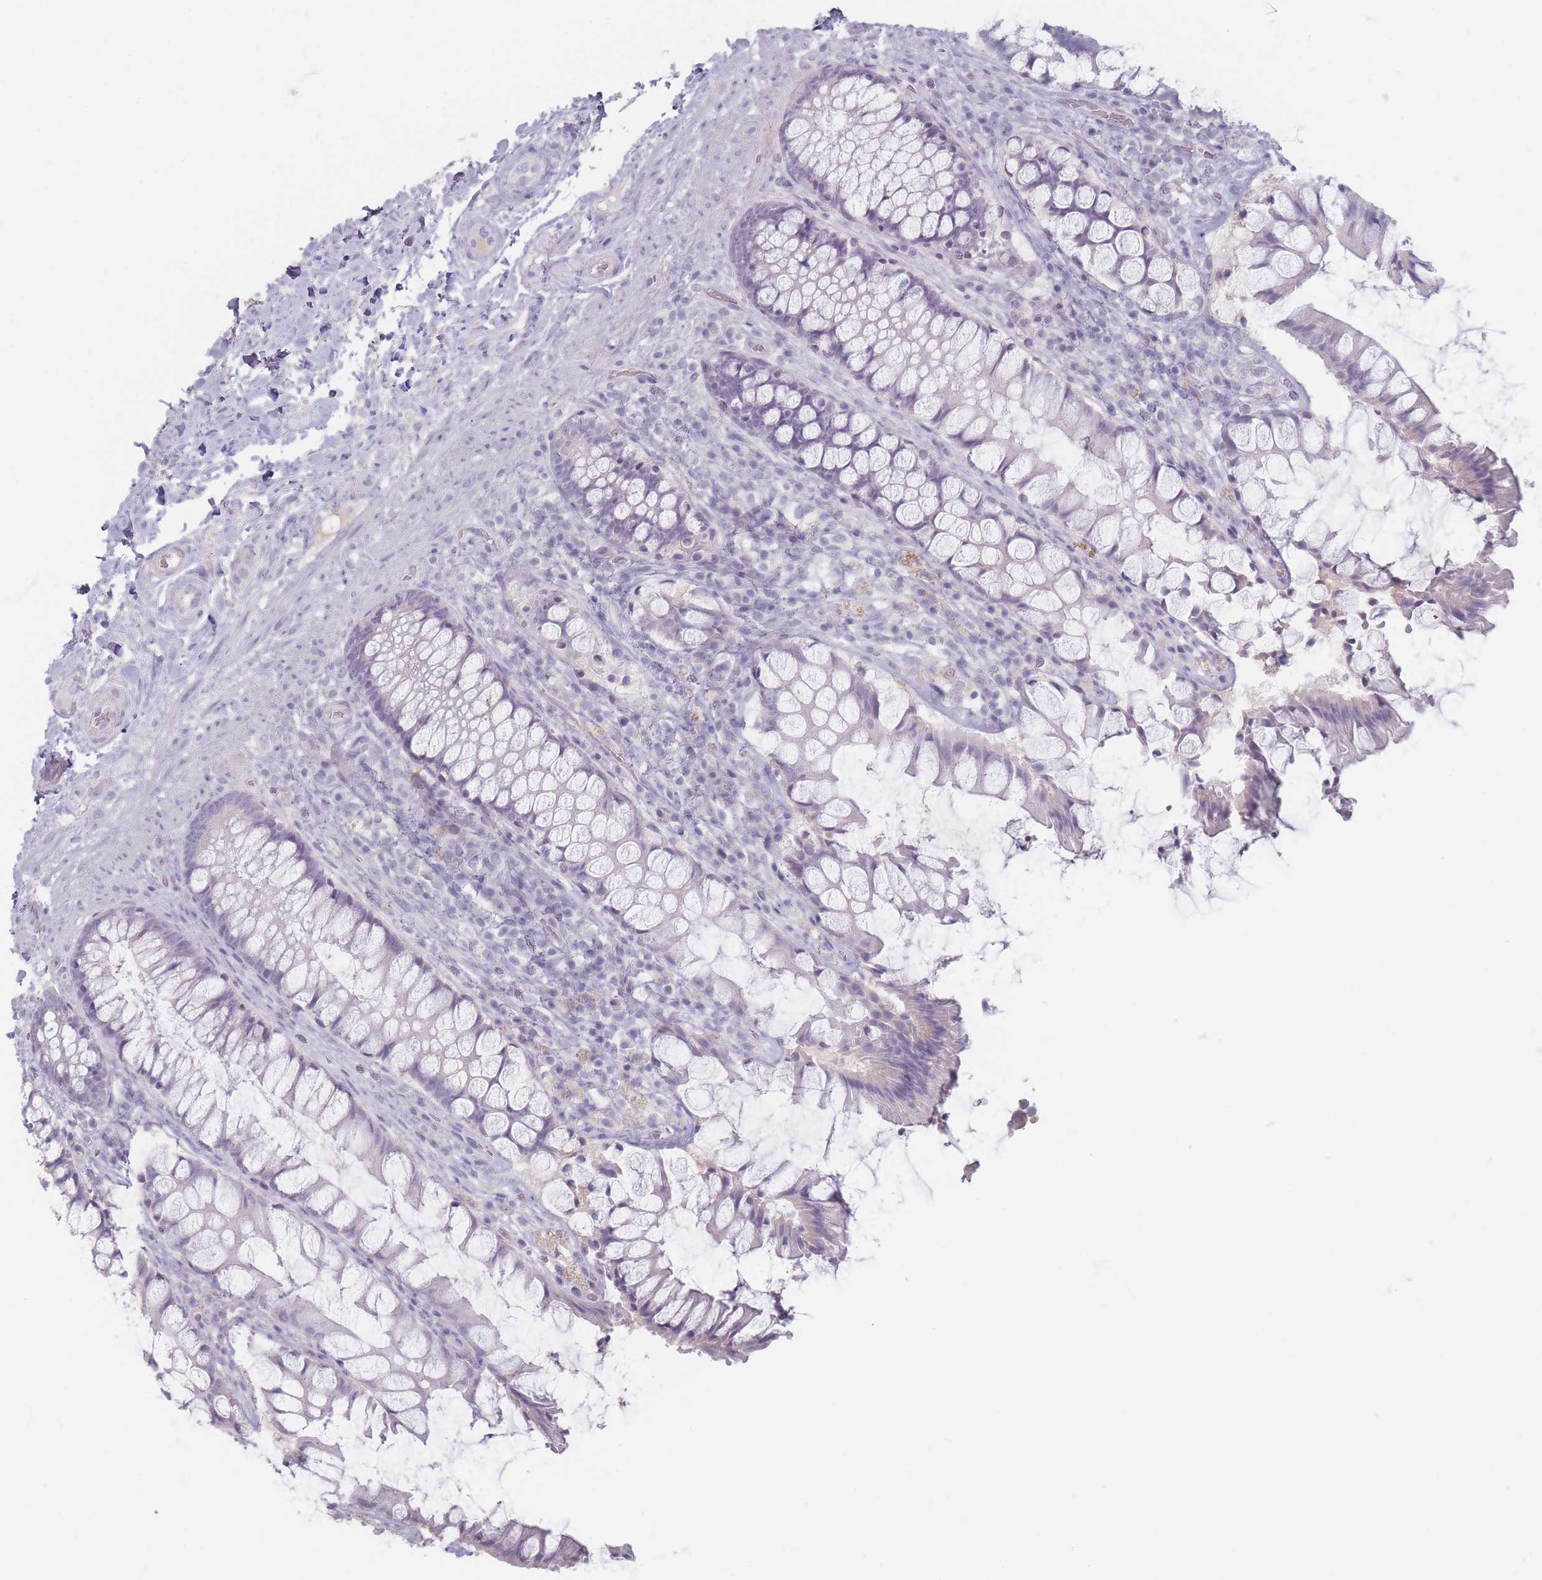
{"staining": {"intensity": "negative", "quantity": "none", "location": "none"}, "tissue": "rectum", "cell_type": "Glandular cells", "image_type": "normal", "snomed": [{"axis": "morphology", "description": "Normal tissue, NOS"}, {"axis": "topography", "description": "Rectum"}], "caption": "Immunohistochemical staining of normal rectum exhibits no significant staining in glandular cells.", "gene": "HELZ2", "patient": {"sex": "female", "age": 58}}